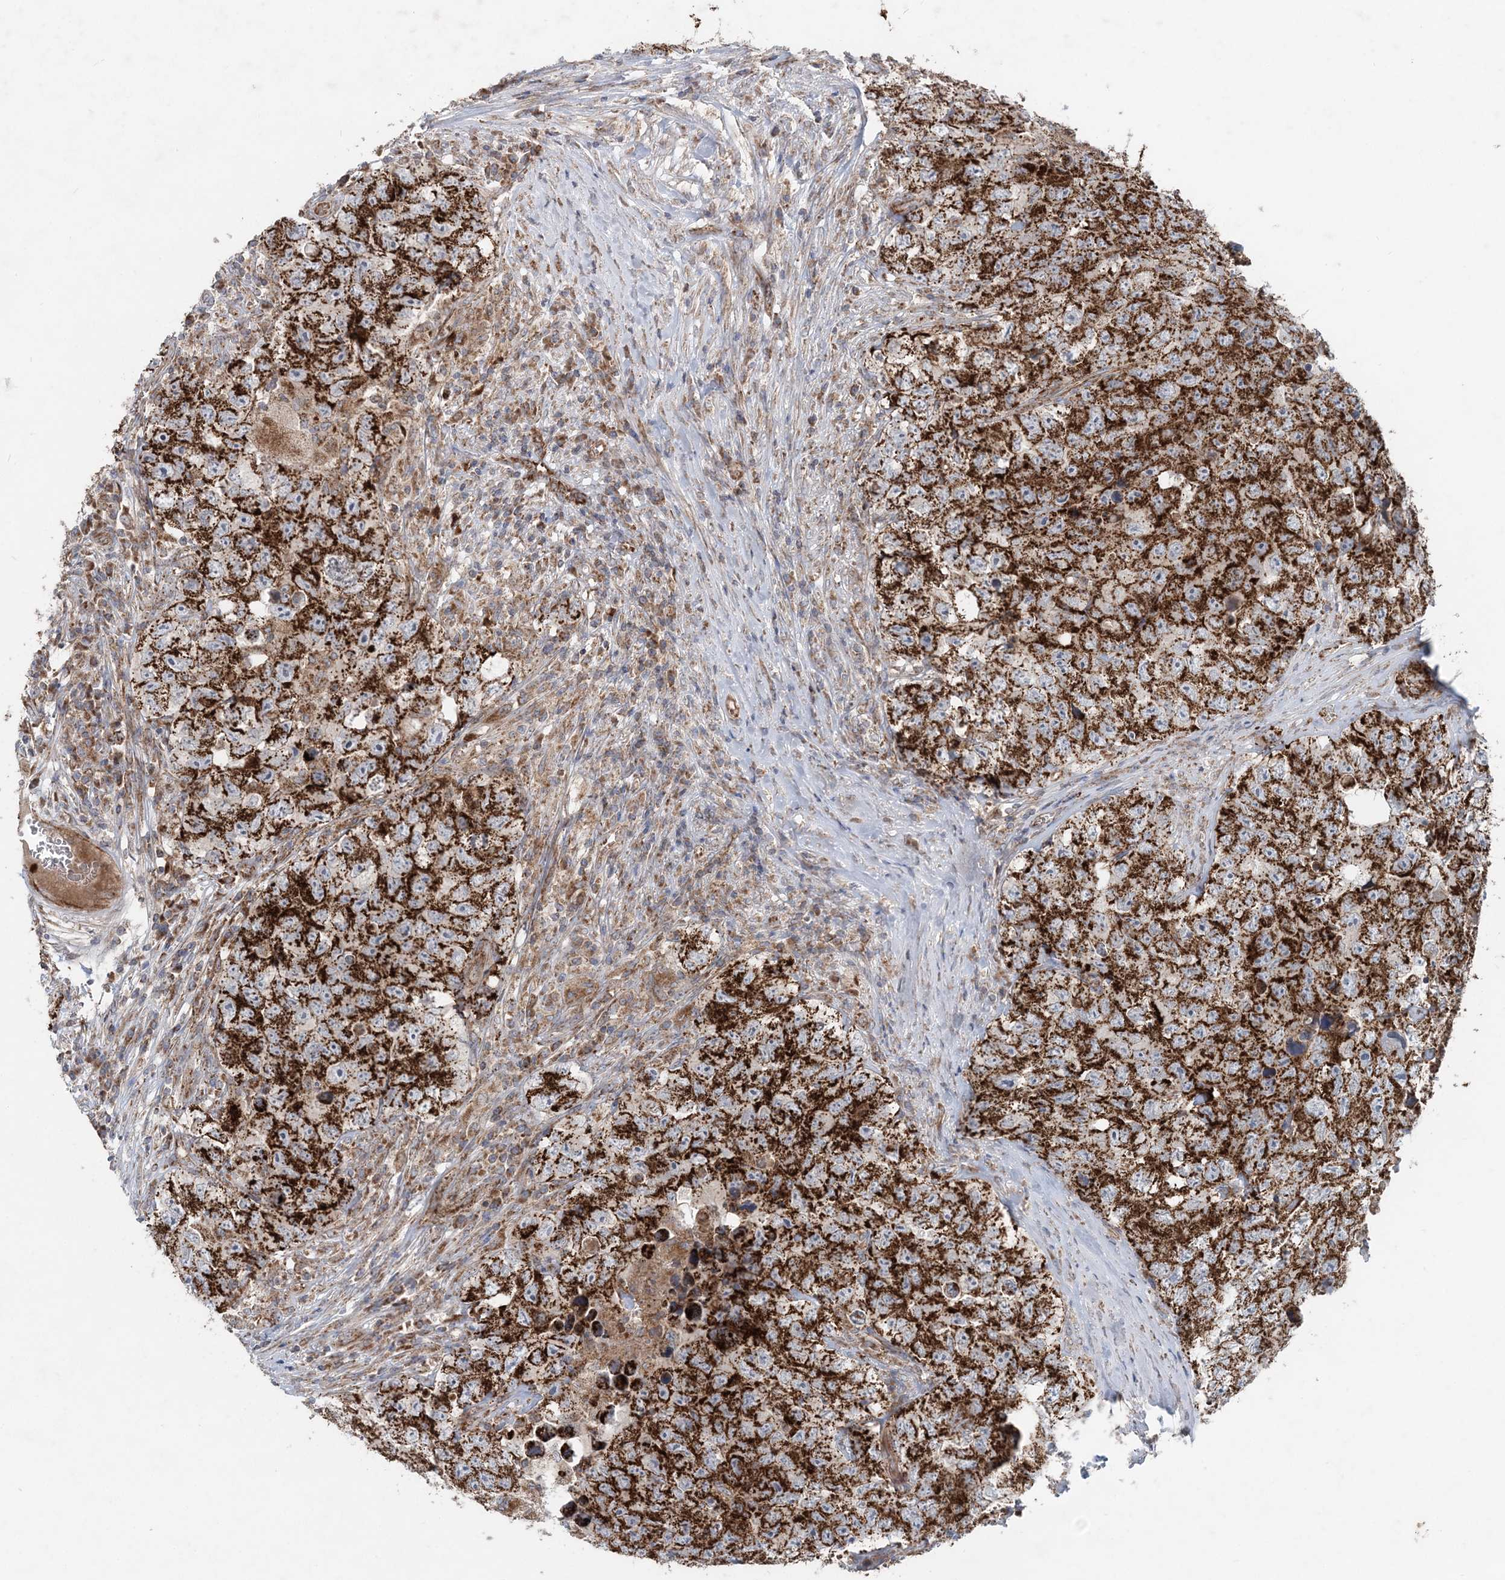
{"staining": {"intensity": "strong", "quantity": ">75%", "location": "cytoplasmic/membranous"}, "tissue": "testis cancer", "cell_type": "Tumor cells", "image_type": "cancer", "snomed": [{"axis": "morphology", "description": "Seminoma, NOS"}, {"axis": "morphology", "description": "Carcinoma, Embryonal, NOS"}, {"axis": "topography", "description": "Testis"}], "caption": "This is a photomicrograph of IHC staining of seminoma (testis), which shows strong expression in the cytoplasmic/membranous of tumor cells.", "gene": "LRPPRC", "patient": {"sex": "male", "age": 43}}